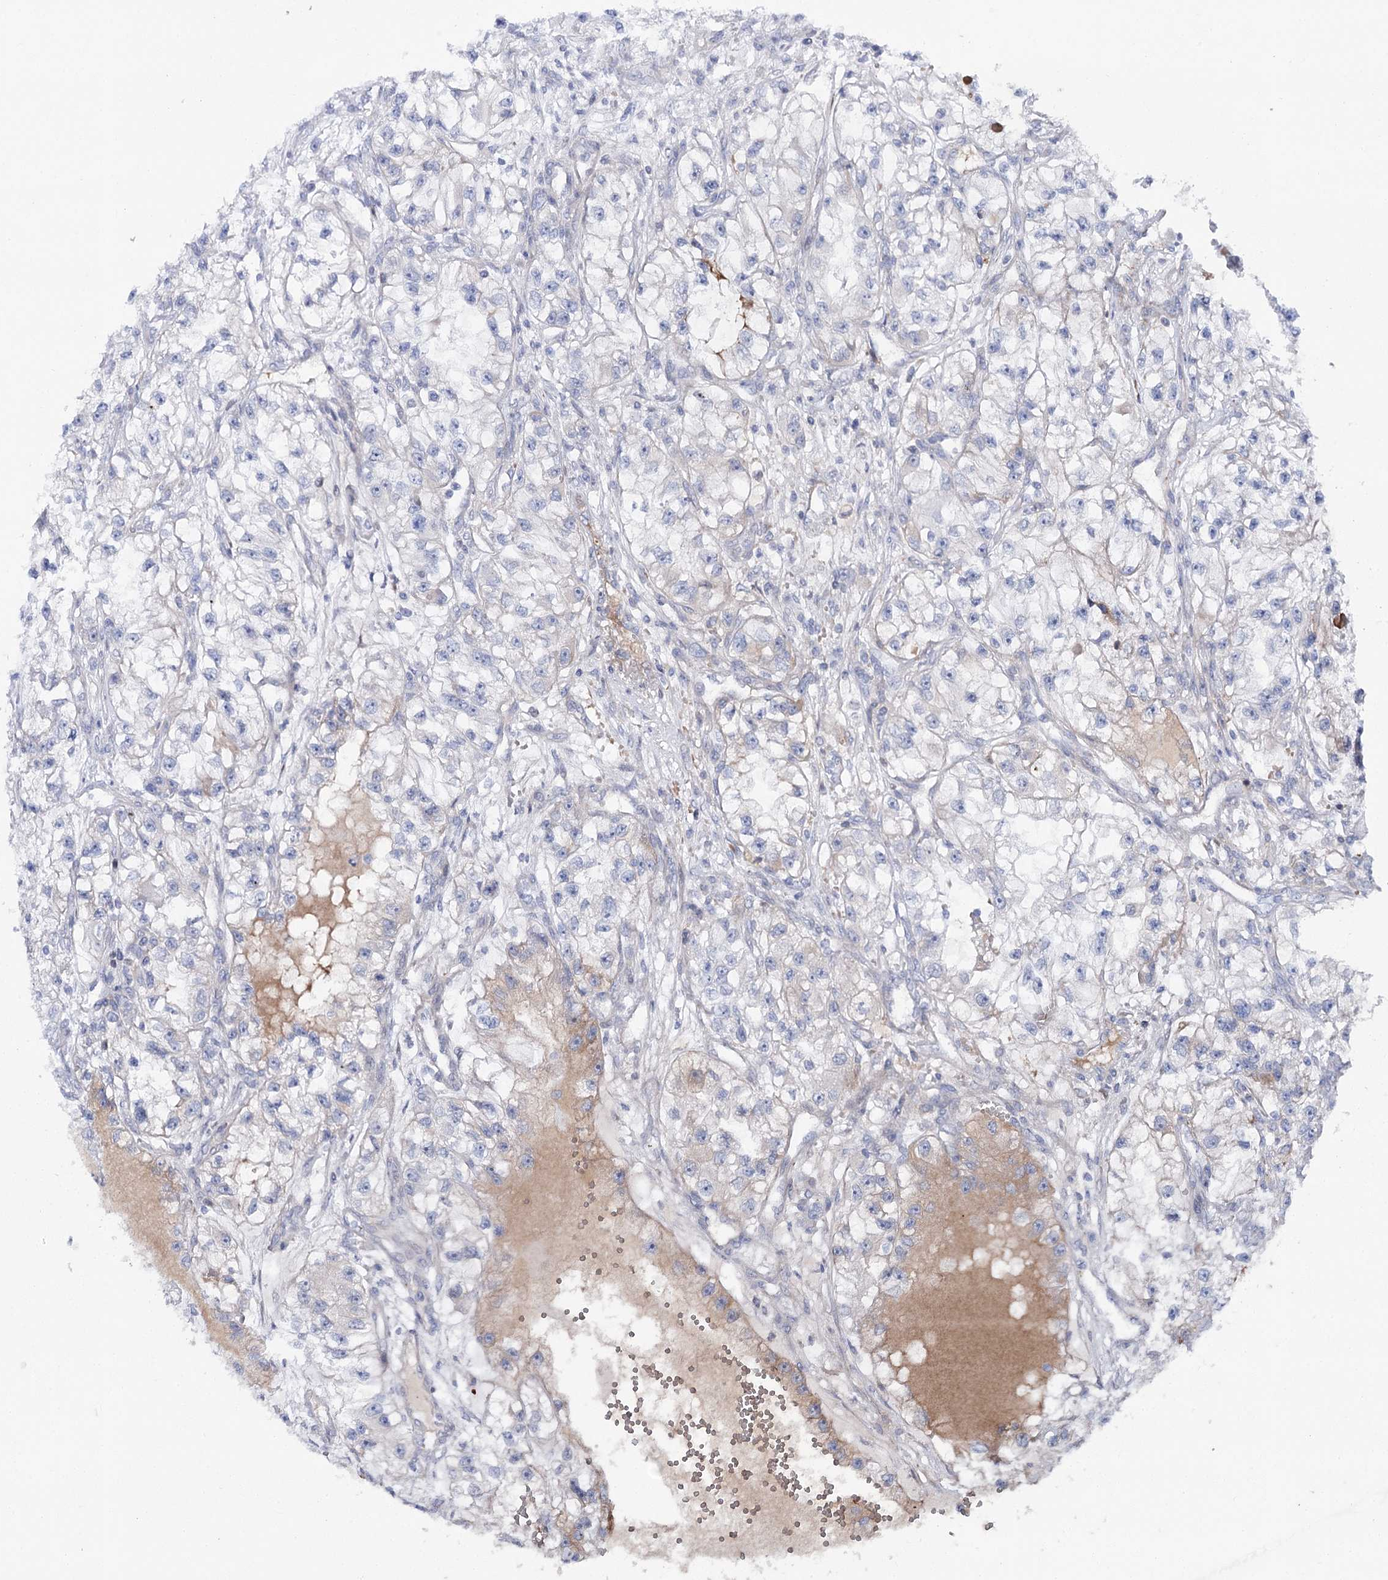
{"staining": {"intensity": "negative", "quantity": "none", "location": "none"}, "tissue": "renal cancer", "cell_type": "Tumor cells", "image_type": "cancer", "snomed": [{"axis": "morphology", "description": "Adenocarcinoma, NOS"}, {"axis": "topography", "description": "Kidney"}], "caption": "An immunohistochemistry micrograph of adenocarcinoma (renal) is shown. There is no staining in tumor cells of adenocarcinoma (renal).", "gene": "ANKRD23", "patient": {"sex": "female", "age": 57}}